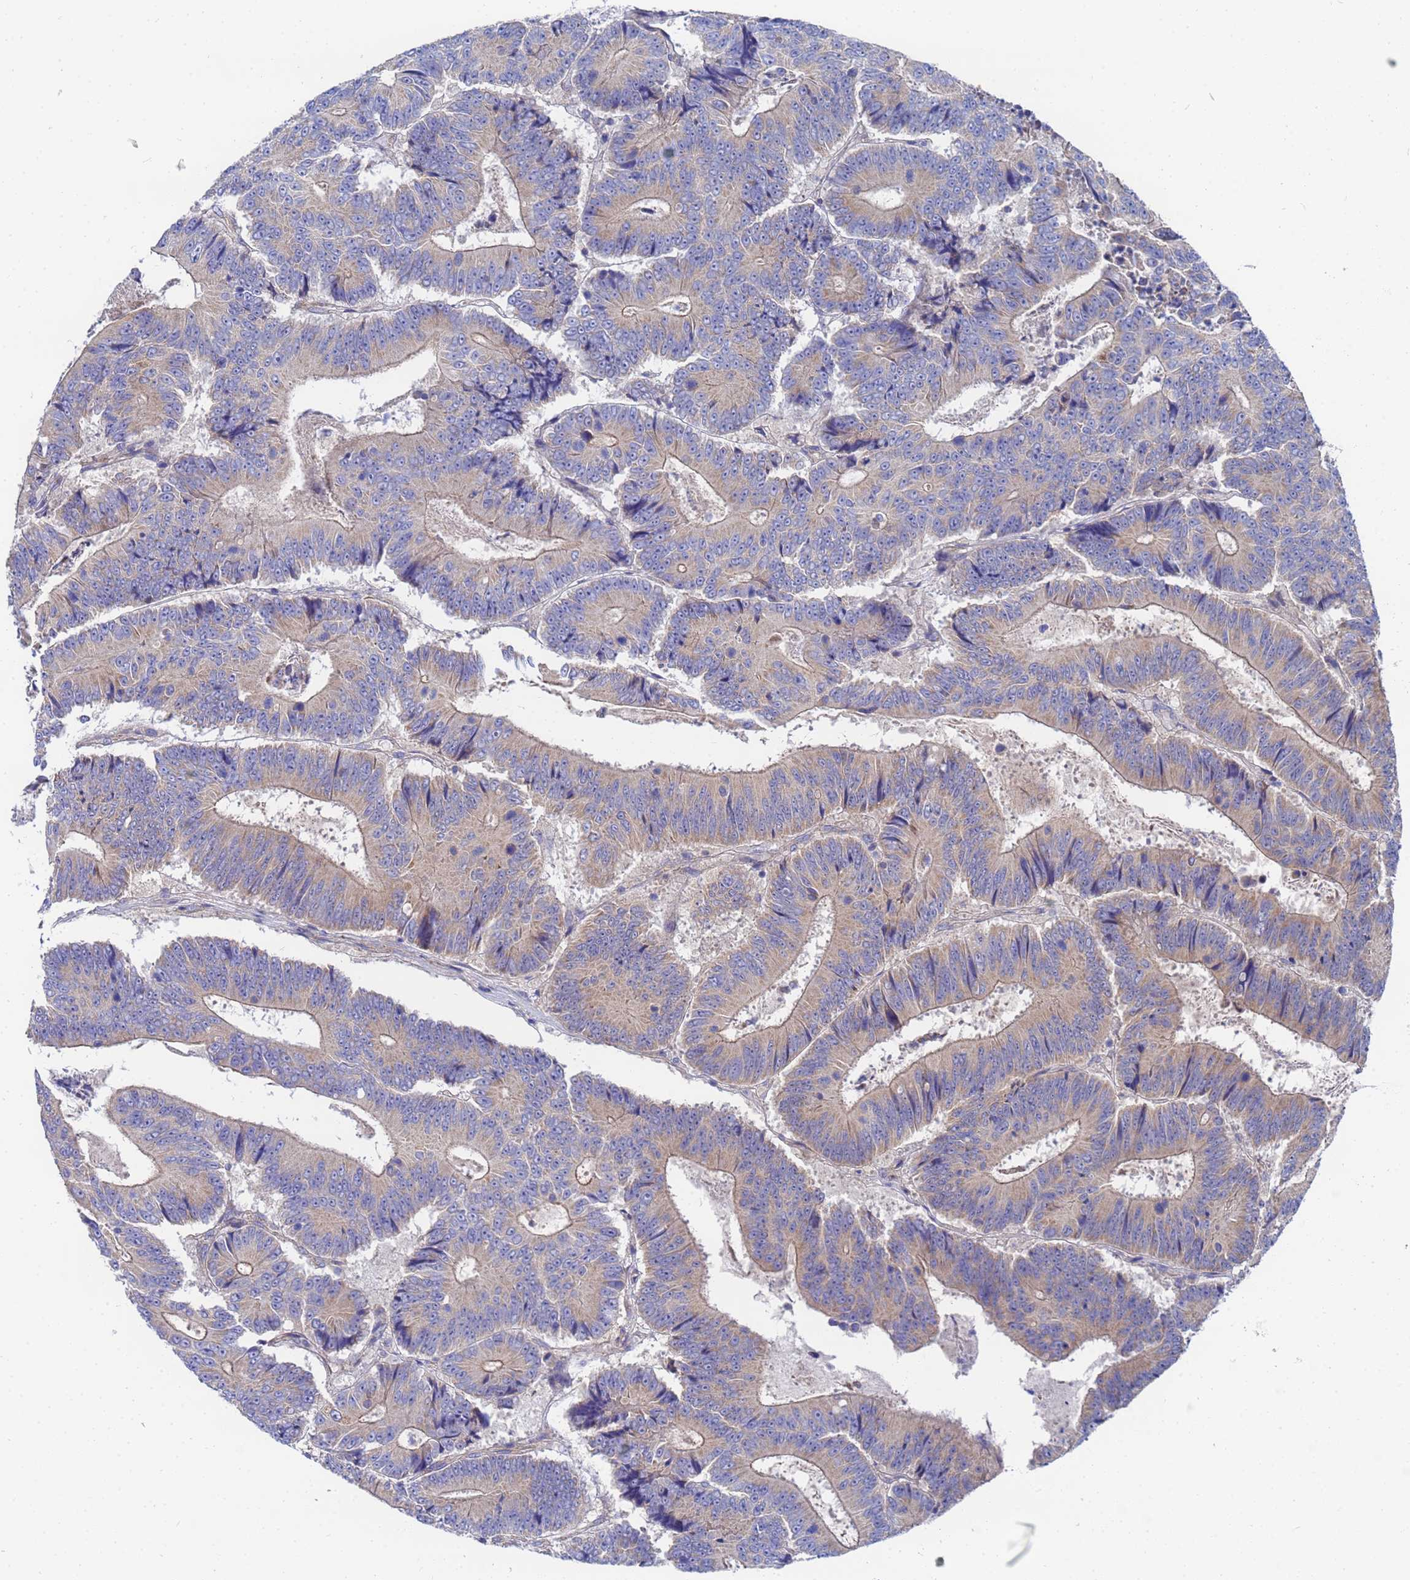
{"staining": {"intensity": "weak", "quantity": "25%-75%", "location": "cytoplasmic/membranous"}, "tissue": "colorectal cancer", "cell_type": "Tumor cells", "image_type": "cancer", "snomed": [{"axis": "morphology", "description": "Adenocarcinoma, NOS"}, {"axis": "topography", "description": "Colon"}], "caption": "The micrograph demonstrates immunohistochemical staining of adenocarcinoma (colorectal). There is weak cytoplasmic/membranous positivity is present in about 25%-75% of tumor cells.", "gene": "FAHD2A", "patient": {"sex": "male", "age": 83}}